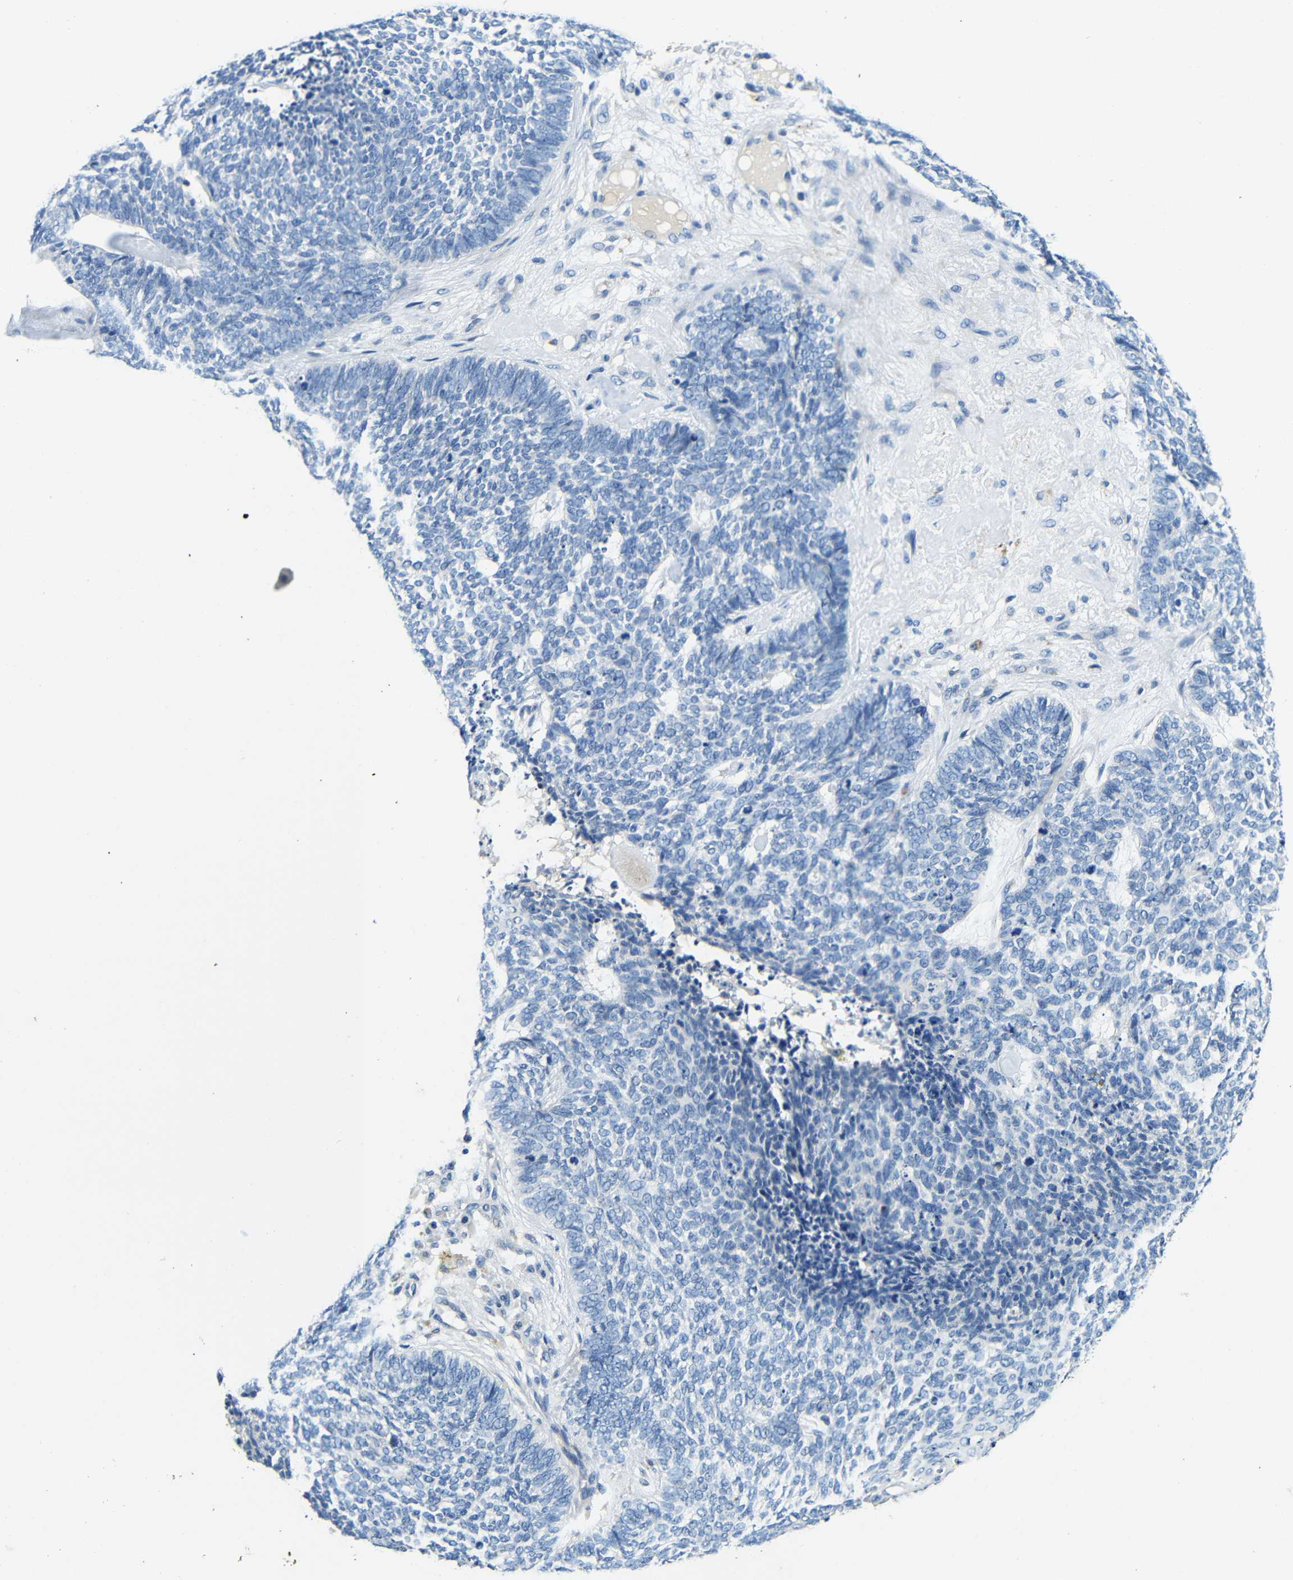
{"staining": {"intensity": "negative", "quantity": "none", "location": "none"}, "tissue": "skin cancer", "cell_type": "Tumor cells", "image_type": "cancer", "snomed": [{"axis": "morphology", "description": "Basal cell carcinoma"}, {"axis": "topography", "description": "Skin"}], "caption": "A histopathology image of human skin cancer is negative for staining in tumor cells. (Stains: DAB immunohistochemistry (IHC) with hematoxylin counter stain, Microscopy: brightfield microscopy at high magnification).", "gene": "FMO5", "patient": {"sex": "female", "age": 84}}